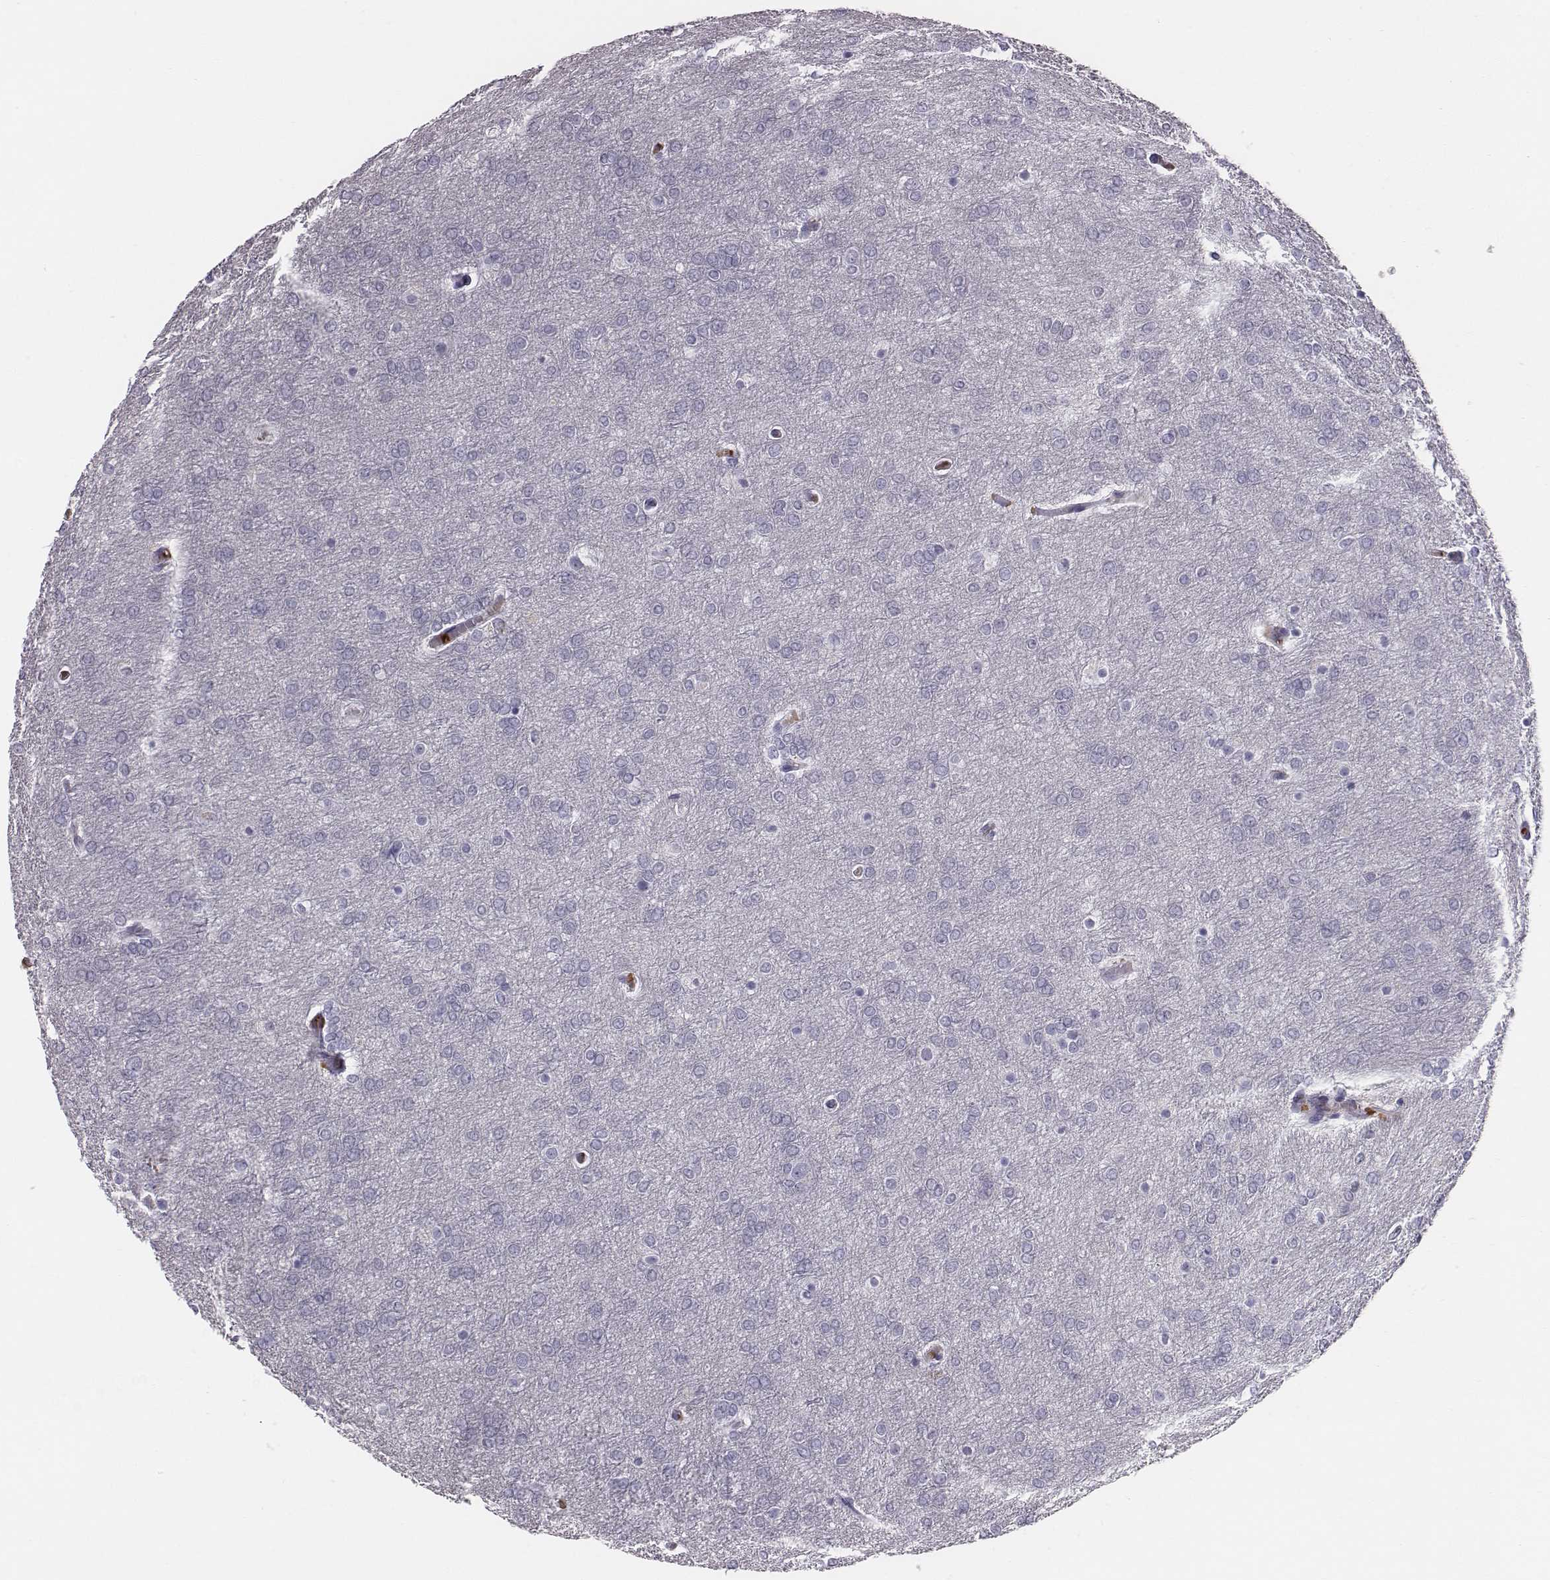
{"staining": {"intensity": "negative", "quantity": "none", "location": "none"}, "tissue": "glioma", "cell_type": "Tumor cells", "image_type": "cancer", "snomed": [{"axis": "morphology", "description": "Glioma, malignant, High grade"}, {"axis": "topography", "description": "Brain"}], "caption": "This is a photomicrograph of immunohistochemistry staining of malignant glioma (high-grade), which shows no positivity in tumor cells.", "gene": "HBZ", "patient": {"sex": "female", "age": 61}}